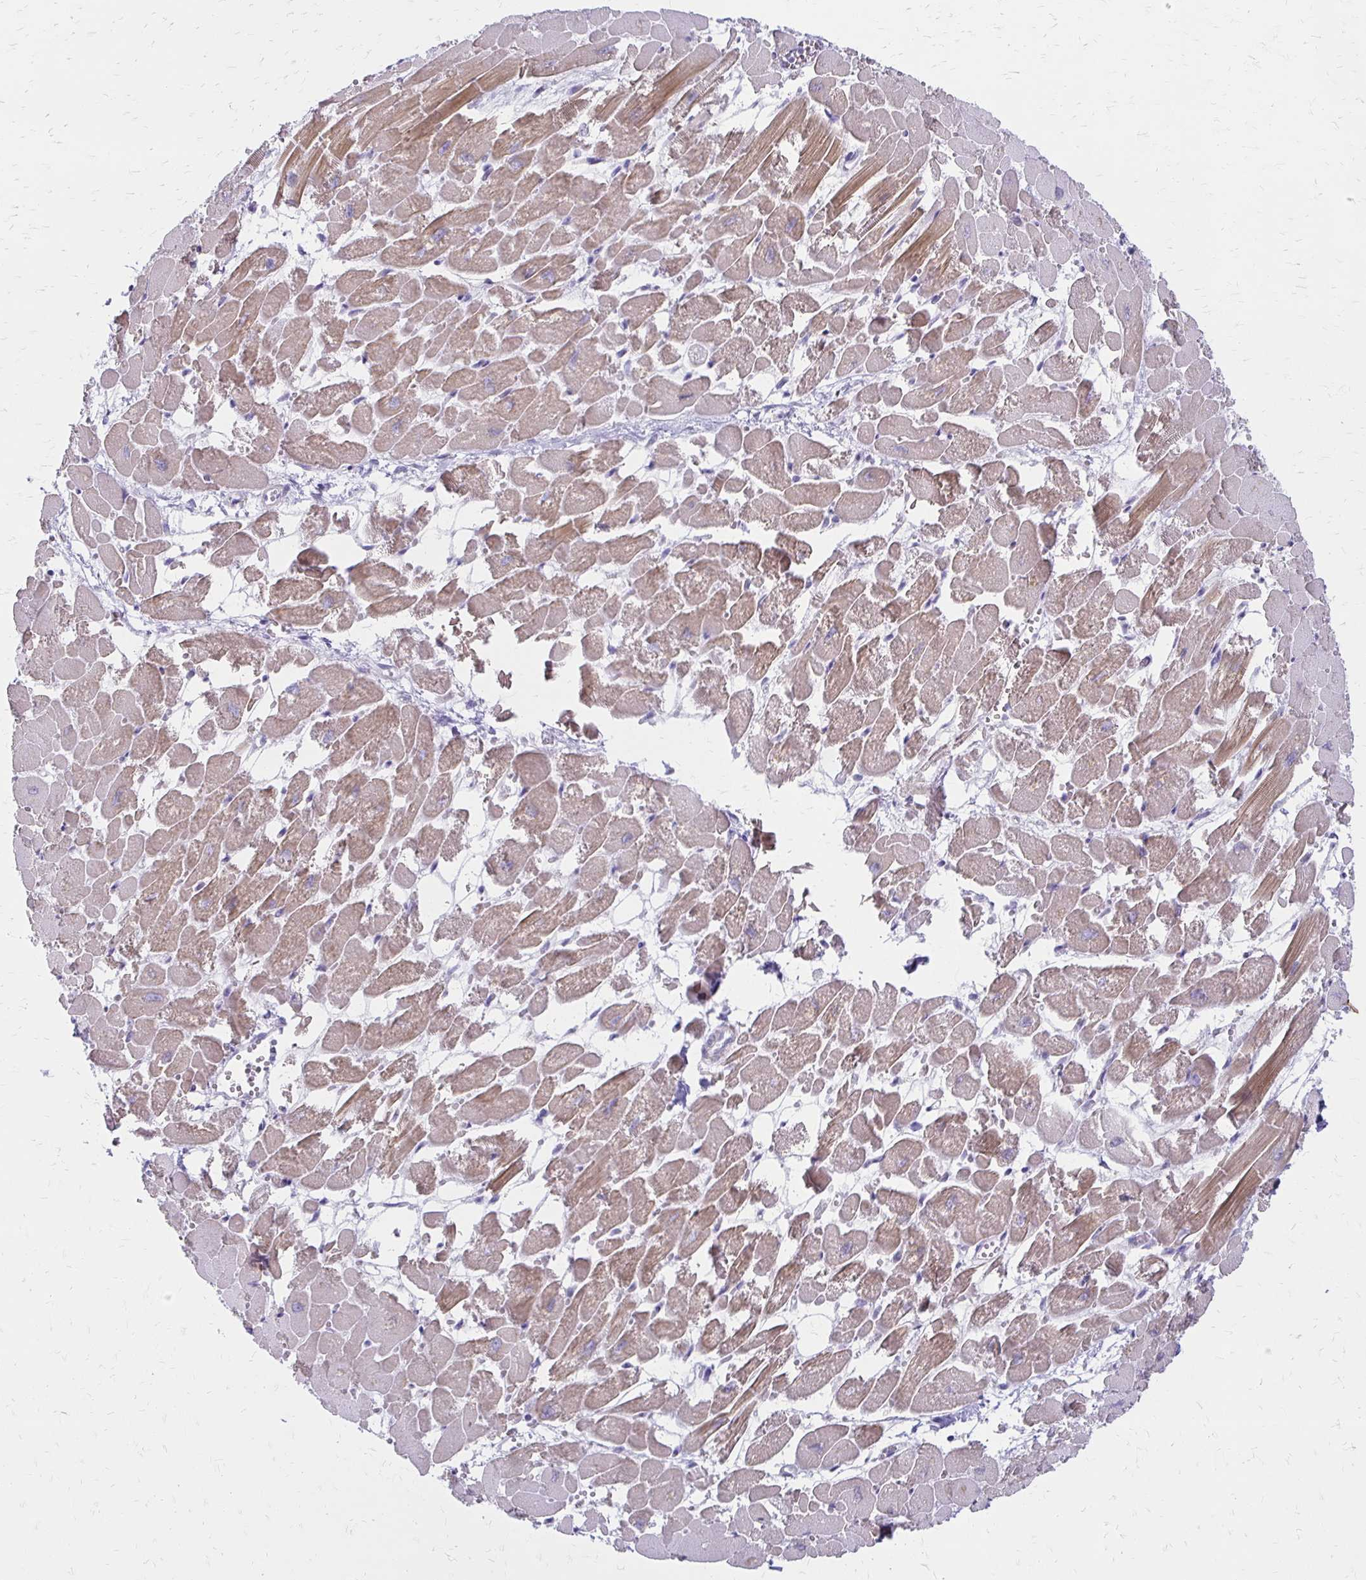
{"staining": {"intensity": "weak", "quantity": ">75%", "location": "cytoplasmic/membranous"}, "tissue": "heart muscle", "cell_type": "Cardiomyocytes", "image_type": "normal", "snomed": [{"axis": "morphology", "description": "Normal tissue, NOS"}, {"axis": "topography", "description": "Heart"}], "caption": "This micrograph exhibits immunohistochemistry staining of normal heart muscle, with low weak cytoplasmic/membranous staining in approximately >75% of cardiomyocytes.", "gene": "IVL", "patient": {"sex": "female", "age": 52}}